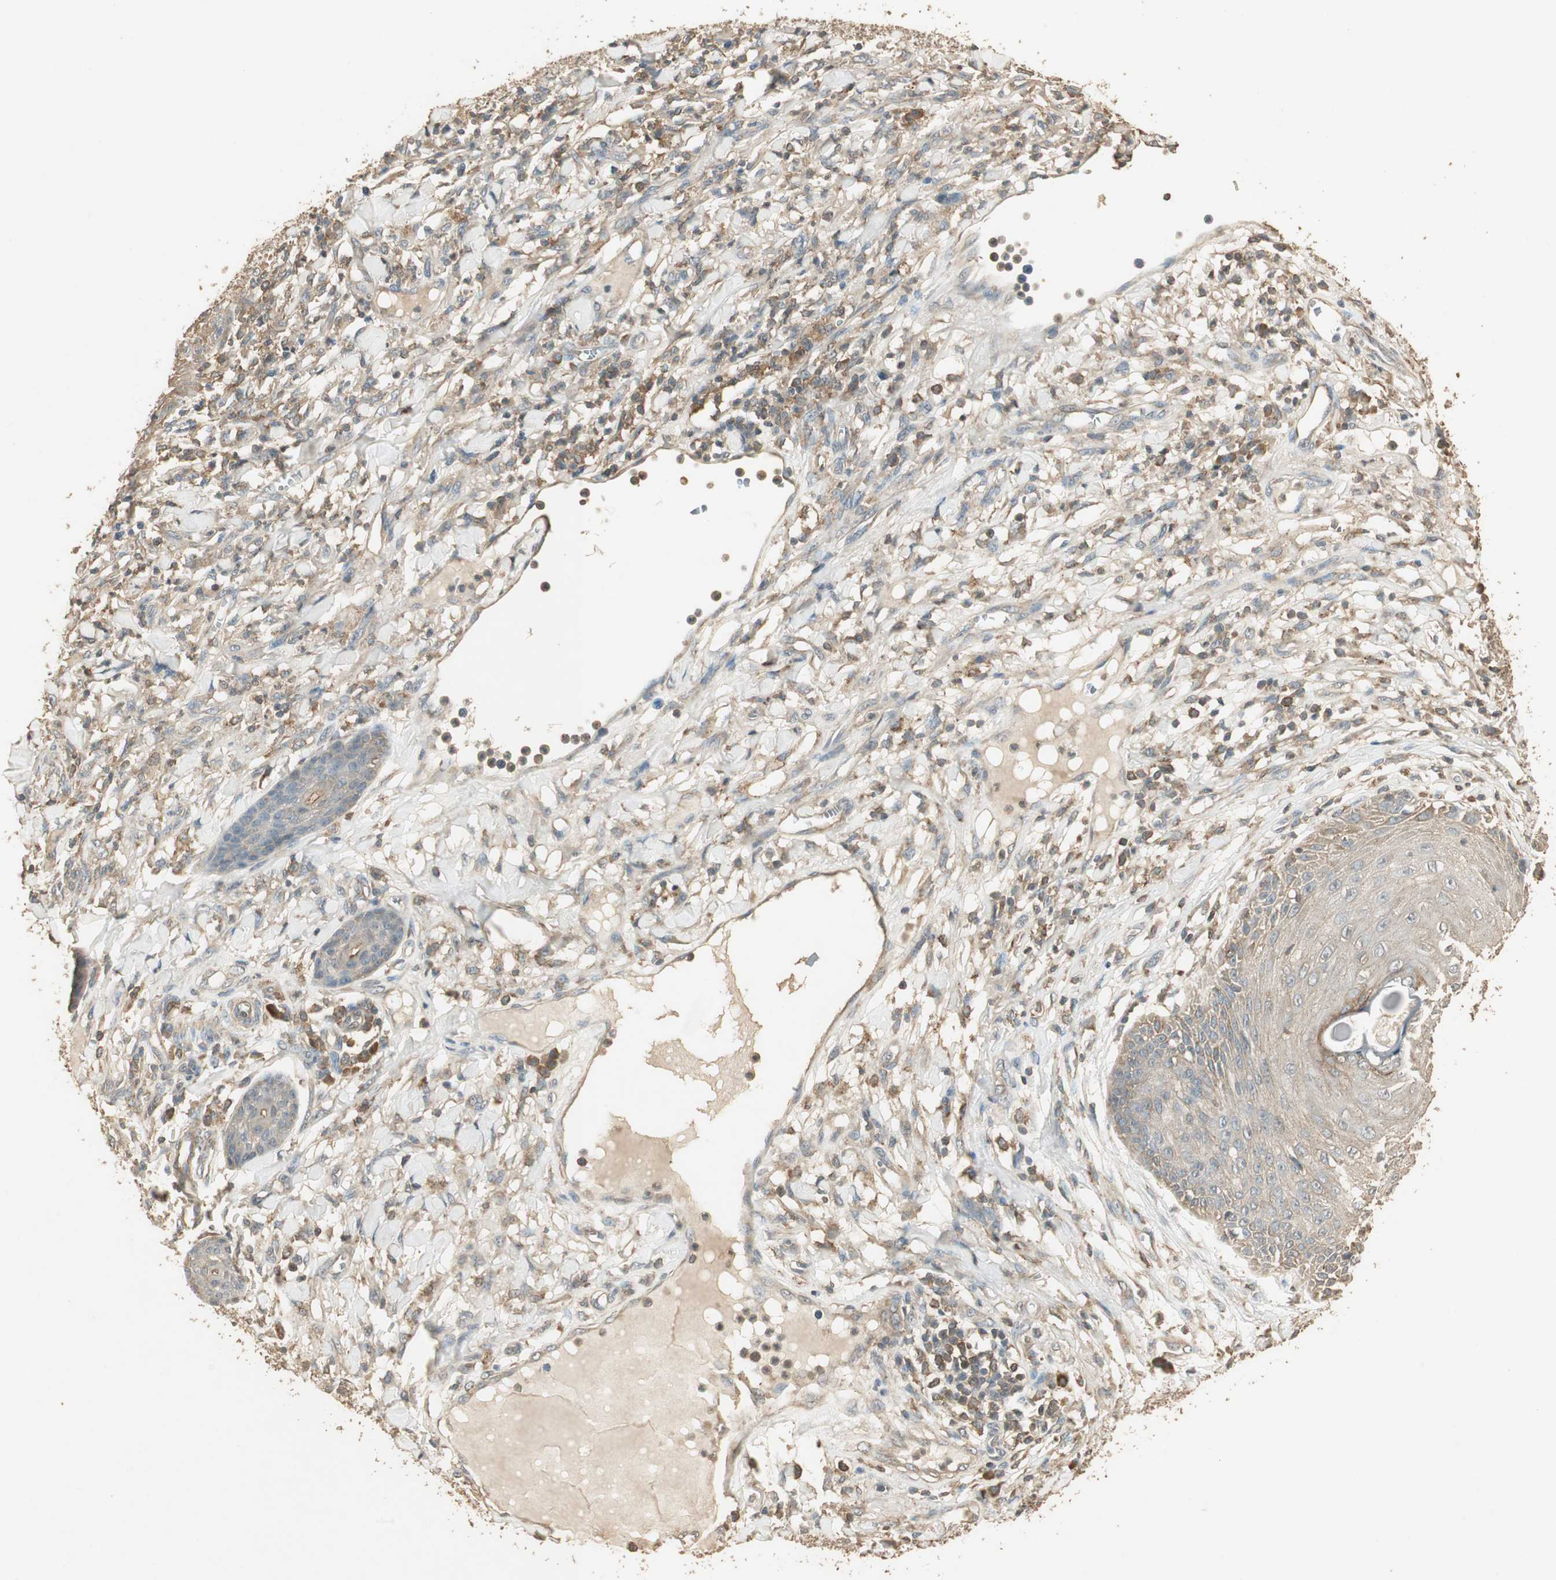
{"staining": {"intensity": "weak", "quantity": "<25%", "location": "cytoplasmic/membranous"}, "tissue": "skin cancer", "cell_type": "Tumor cells", "image_type": "cancer", "snomed": [{"axis": "morphology", "description": "Squamous cell carcinoma, NOS"}, {"axis": "topography", "description": "Skin"}], "caption": "Tumor cells show no significant protein staining in squamous cell carcinoma (skin).", "gene": "USP2", "patient": {"sex": "female", "age": 78}}